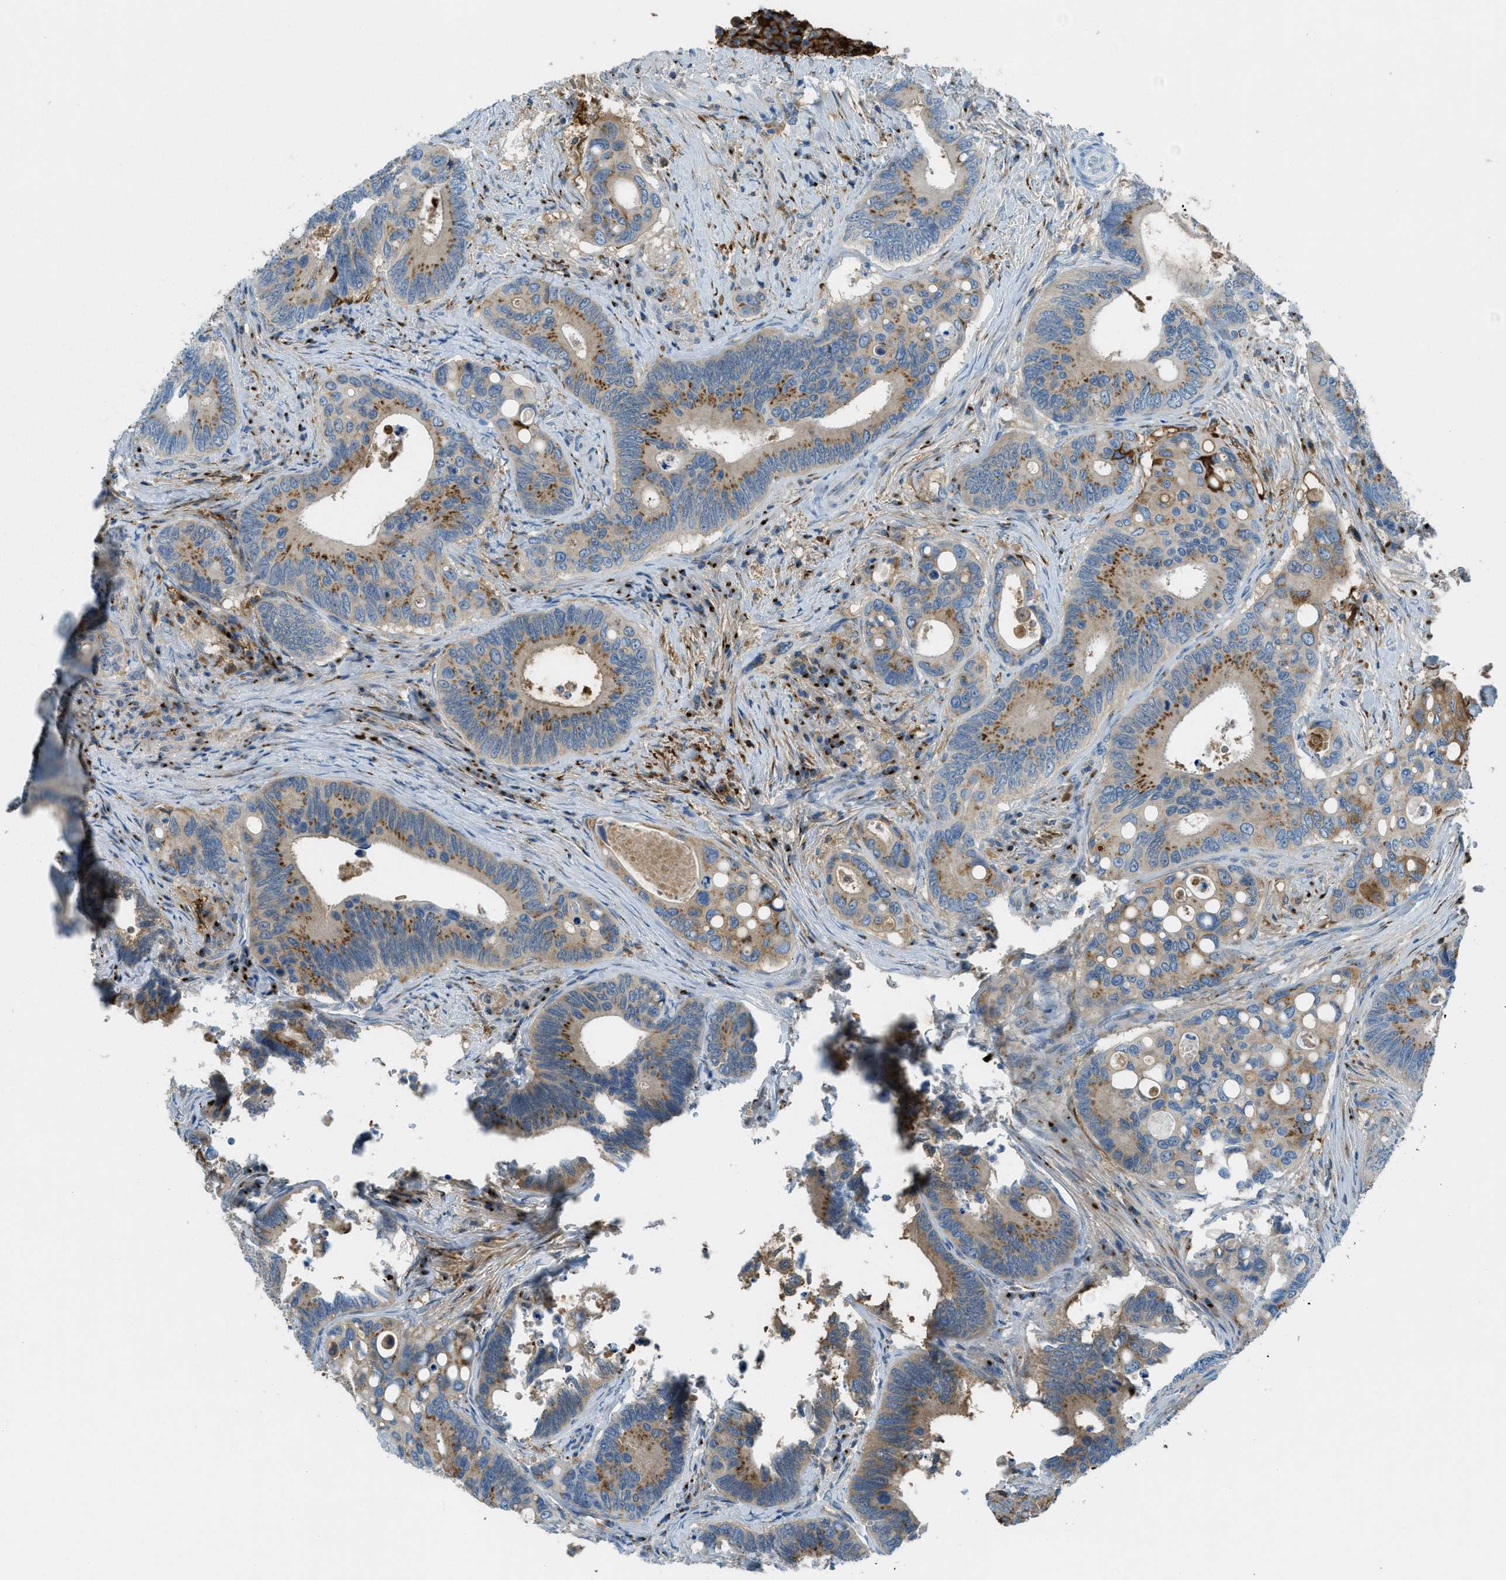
{"staining": {"intensity": "moderate", "quantity": "<25%", "location": "cytoplasmic/membranous"}, "tissue": "colorectal cancer", "cell_type": "Tumor cells", "image_type": "cancer", "snomed": [{"axis": "morphology", "description": "Inflammation, NOS"}, {"axis": "morphology", "description": "Adenocarcinoma, NOS"}, {"axis": "topography", "description": "Colon"}], "caption": "IHC (DAB (3,3'-diaminobenzidine)) staining of colorectal cancer demonstrates moderate cytoplasmic/membranous protein expression in about <25% of tumor cells.", "gene": "TRIM59", "patient": {"sex": "male", "age": 72}}